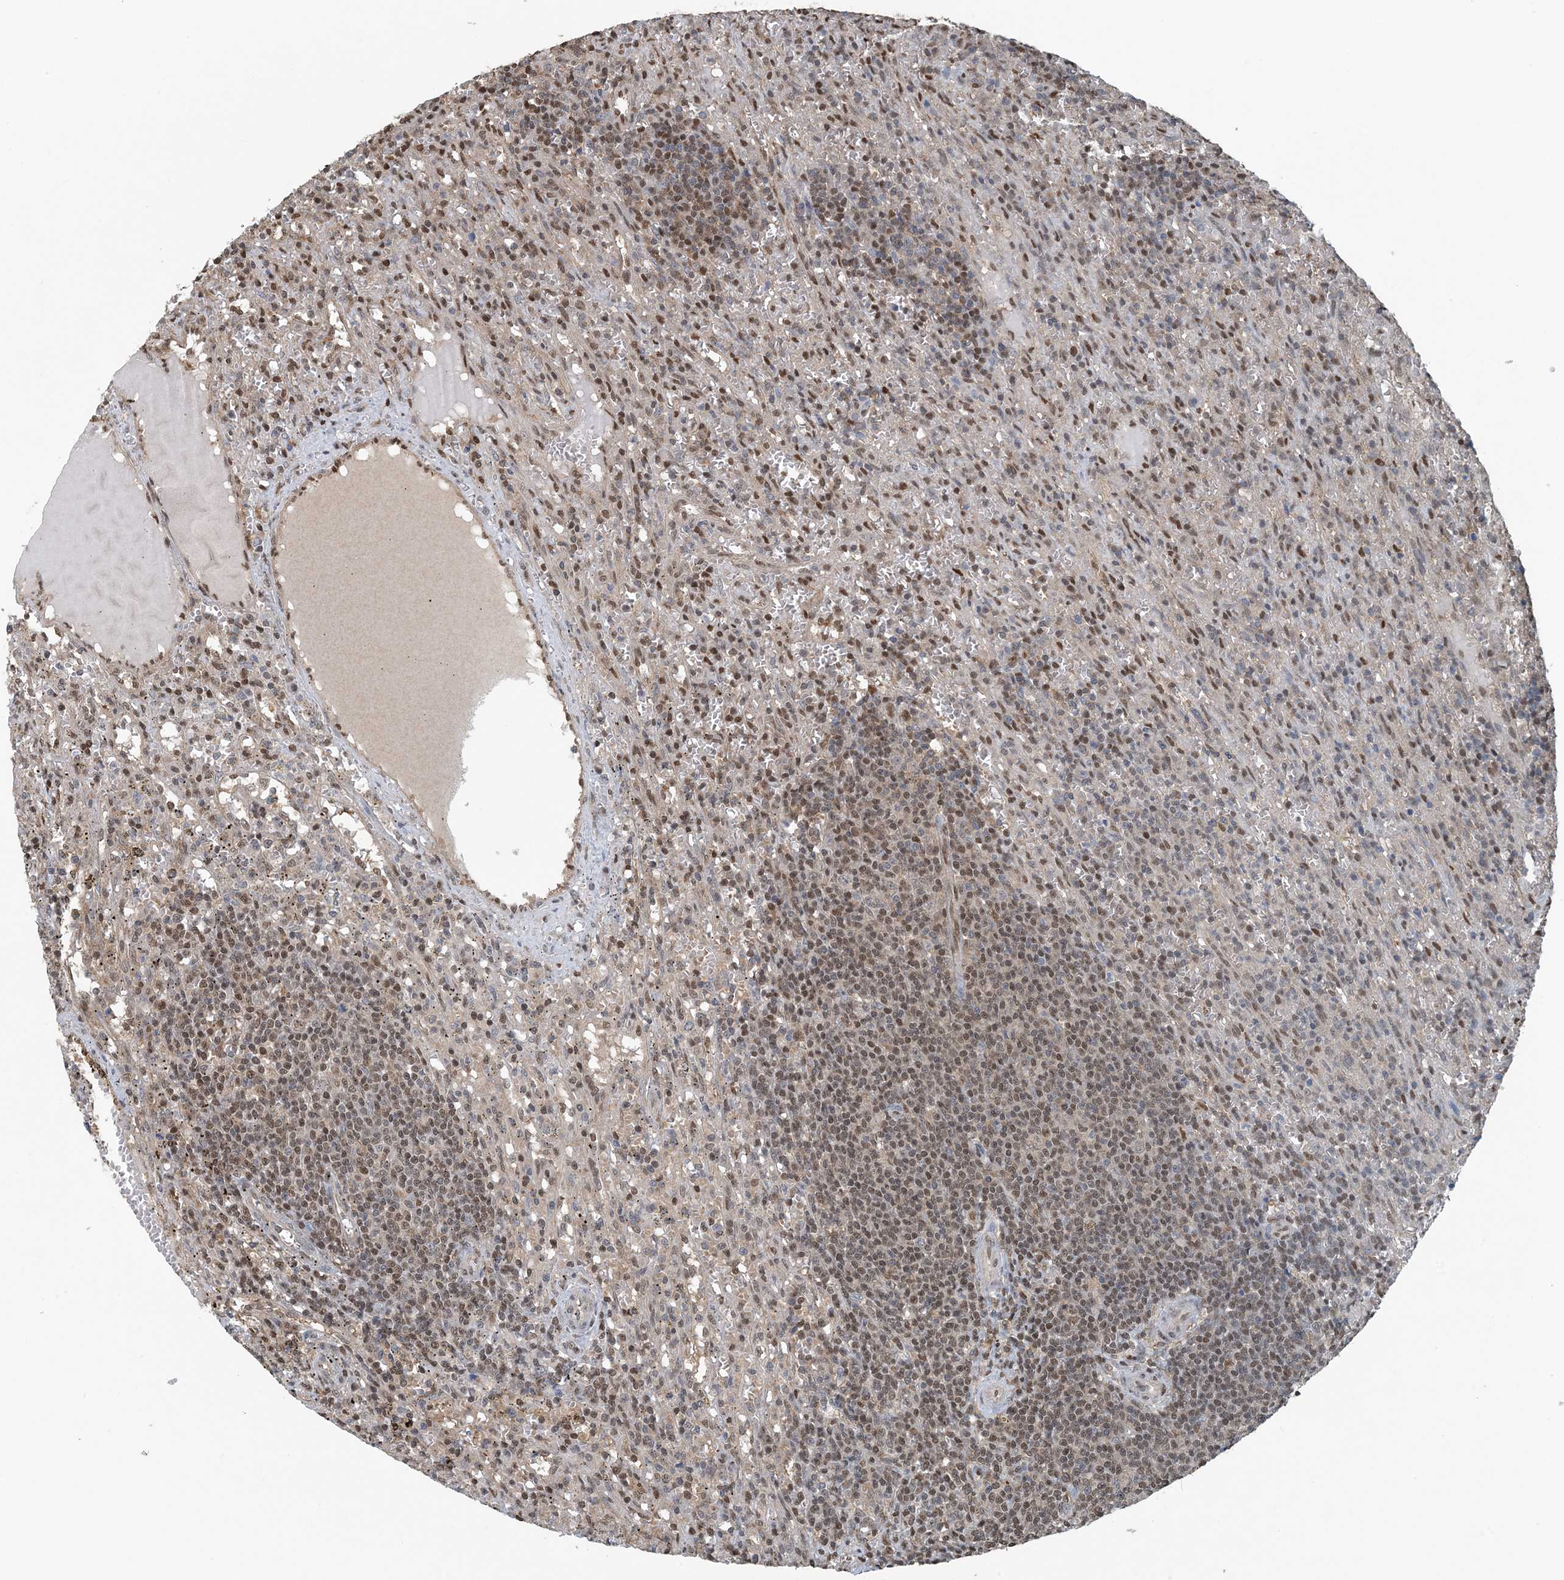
{"staining": {"intensity": "moderate", "quantity": "25%-75%", "location": "nuclear"}, "tissue": "lymphoma", "cell_type": "Tumor cells", "image_type": "cancer", "snomed": [{"axis": "morphology", "description": "Malignant lymphoma, non-Hodgkin's type, Low grade"}, {"axis": "topography", "description": "Spleen"}], "caption": "This image exhibits immunohistochemistry staining of human low-grade malignant lymphoma, non-Hodgkin's type, with medium moderate nuclear positivity in about 25%-75% of tumor cells.", "gene": "HIKESHI", "patient": {"sex": "male", "age": 76}}